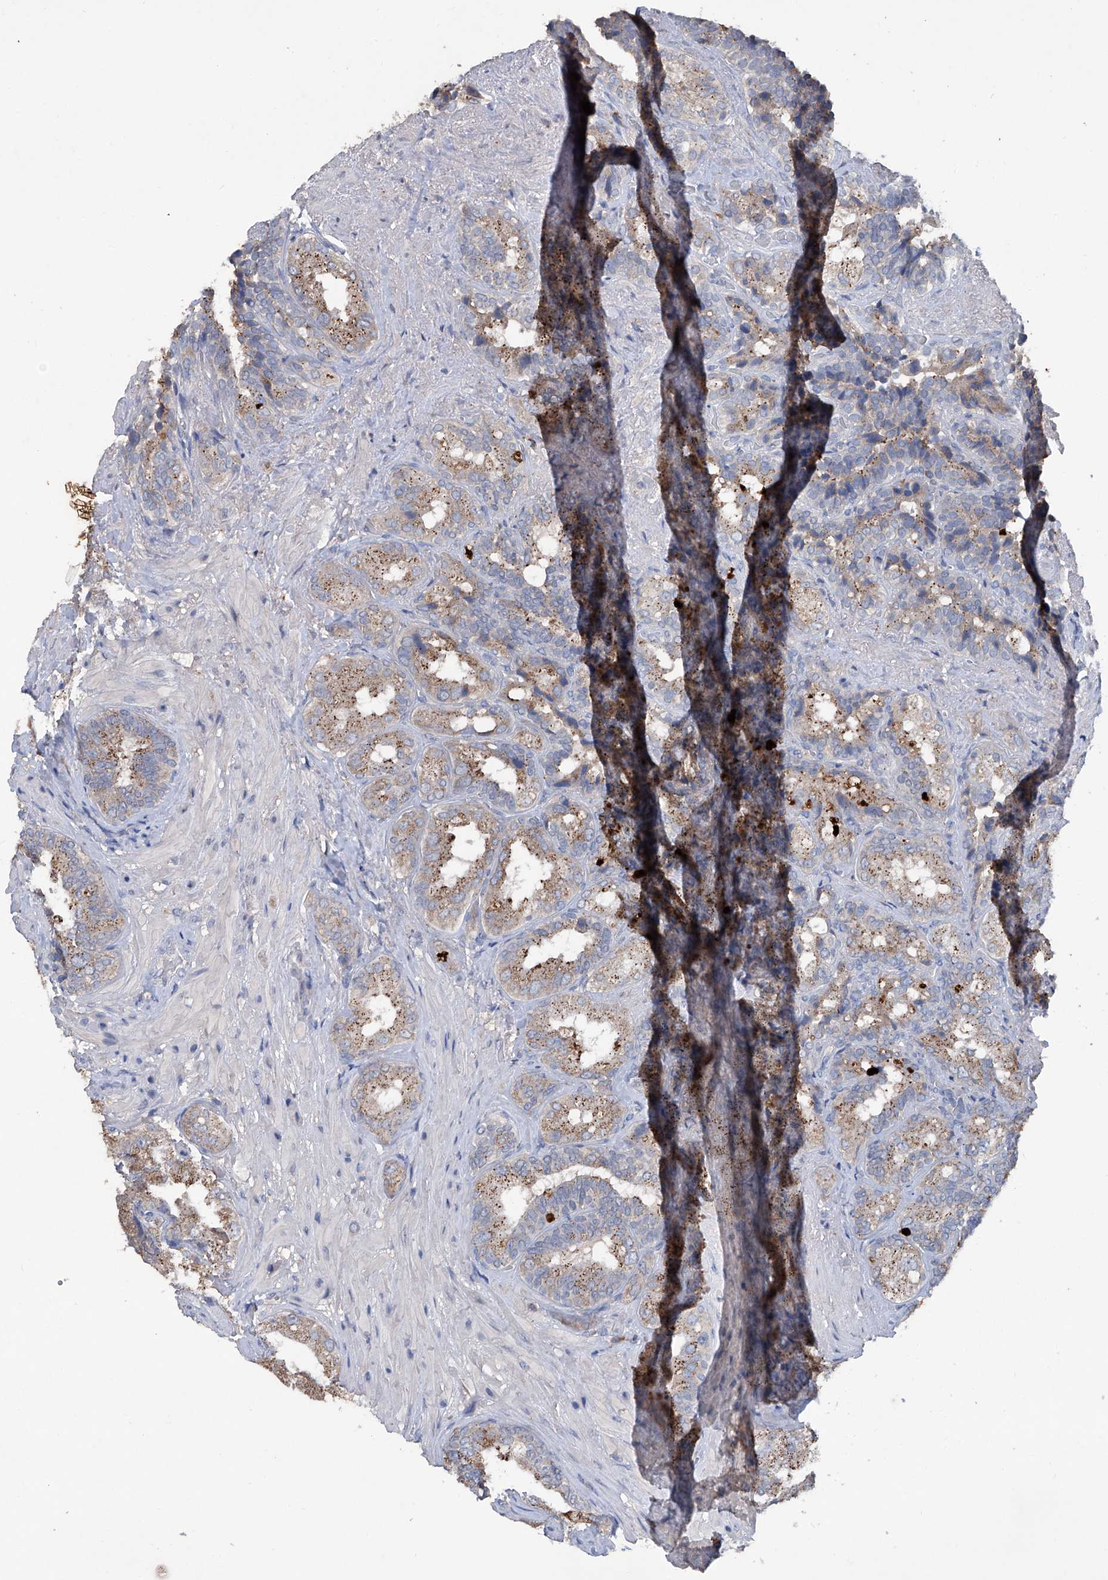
{"staining": {"intensity": "moderate", "quantity": ">75%", "location": "cytoplasmic/membranous"}, "tissue": "seminal vesicle", "cell_type": "Glandular cells", "image_type": "normal", "snomed": [{"axis": "morphology", "description": "Normal tissue, NOS"}, {"axis": "topography", "description": "Seminal veicle"}, {"axis": "topography", "description": "Peripheral nerve tissue"}], "caption": "Brown immunohistochemical staining in benign human seminal vesicle displays moderate cytoplasmic/membranous positivity in about >75% of glandular cells. (brown staining indicates protein expression, while blue staining denotes nuclei).", "gene": "PCSK5", "patient": {"sex": "male", "age": 63}}